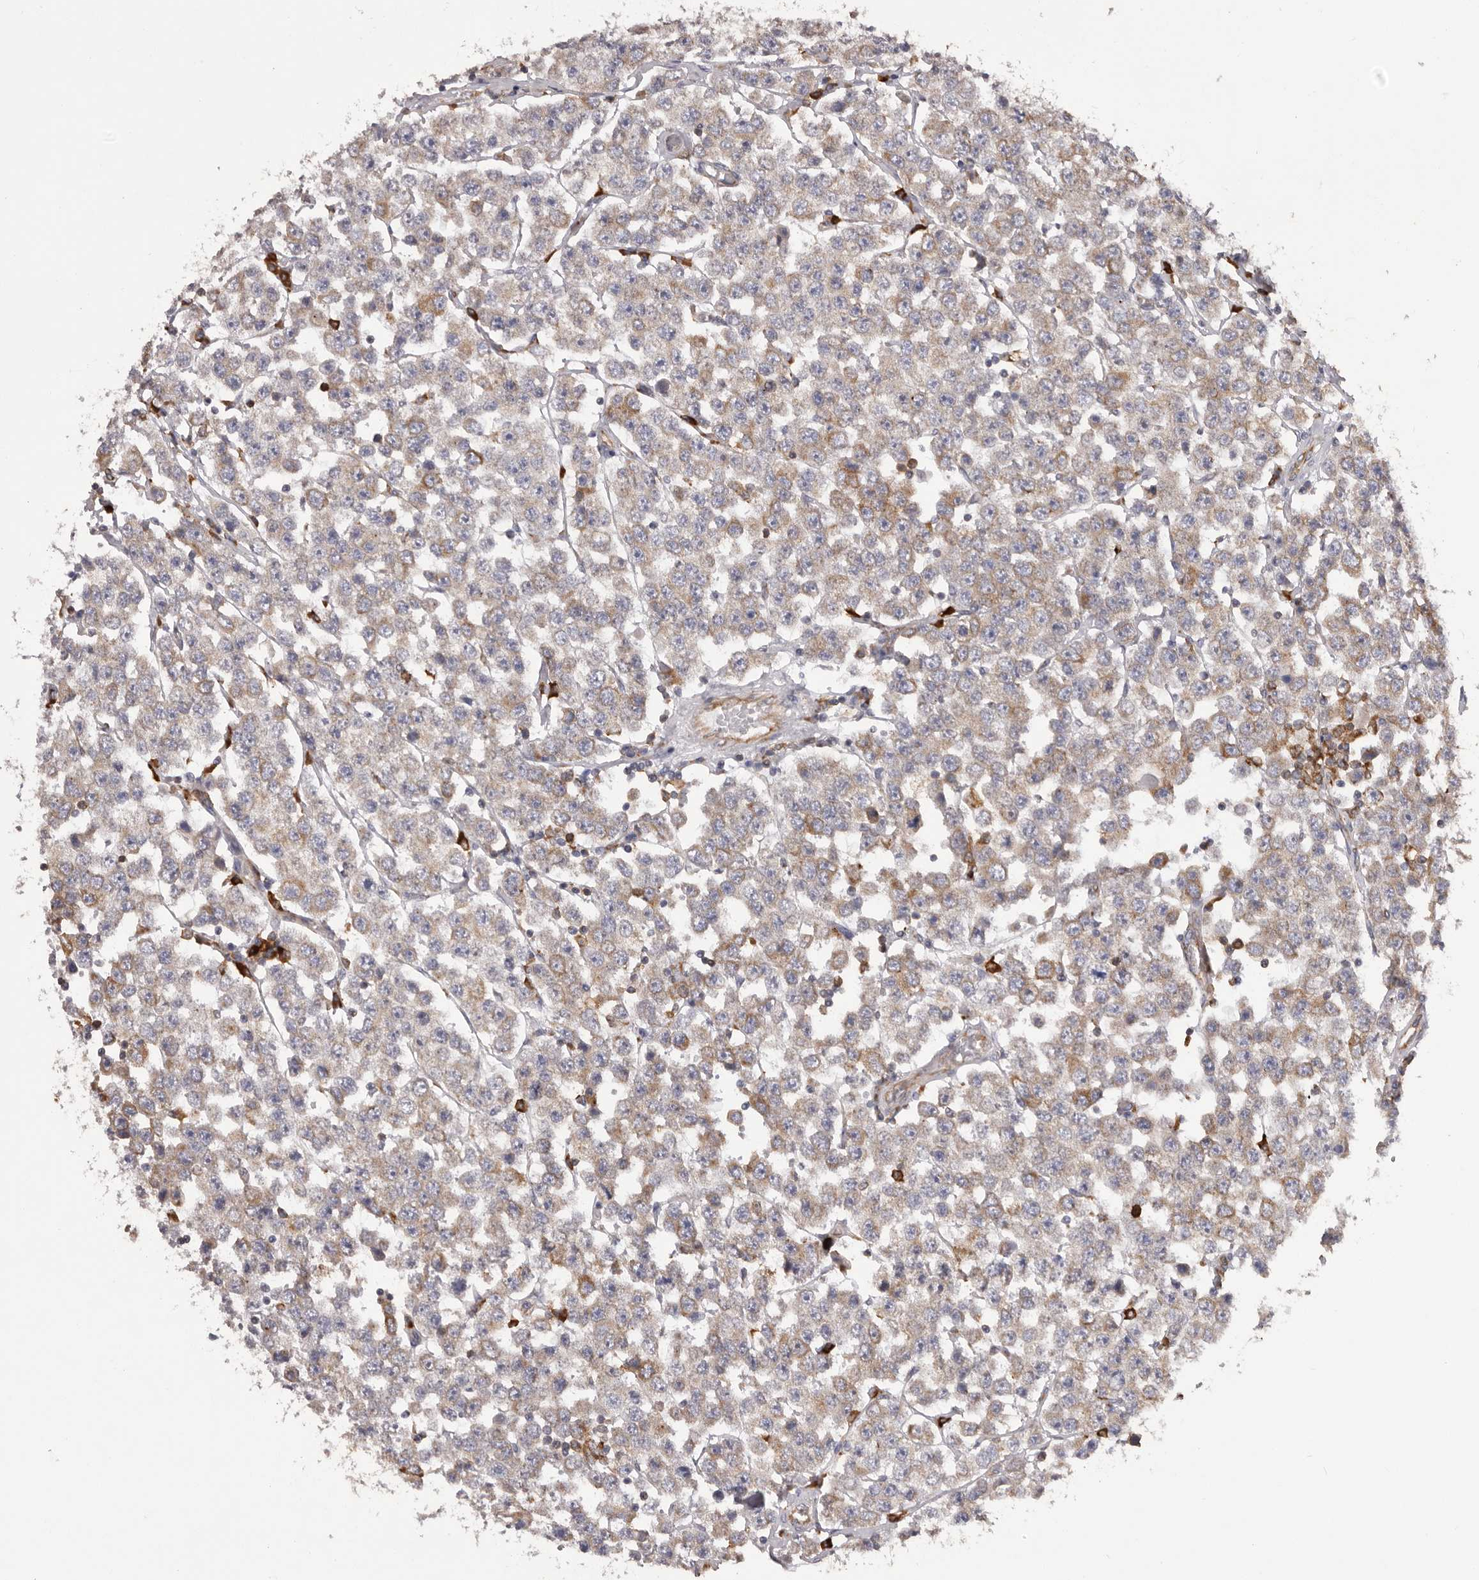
{"staining": {"intensity": "weak", "quantity": ">75%", "location": "cytoplasmic/membranous"}, "tissue": "testis cancer", "cell_type": "Tumor cells", "image_type": "cancer", "snomed": [{"axis": "morphology", "description": "Seminoma, NOS"}, {"axis": "topography", "description": "Testis"}], "caption": "Testis seminoma stained with immunohistochemistry exhibits weak cytoplasmic/membranous expression in about >75% of tumor cells. Using DAB (brown) and hematoxylin (blue) stains, captured at high magnification using brightfield microscopy.", "gene": "QRSL1", "patient": {"sex": "male", "age": 28}}